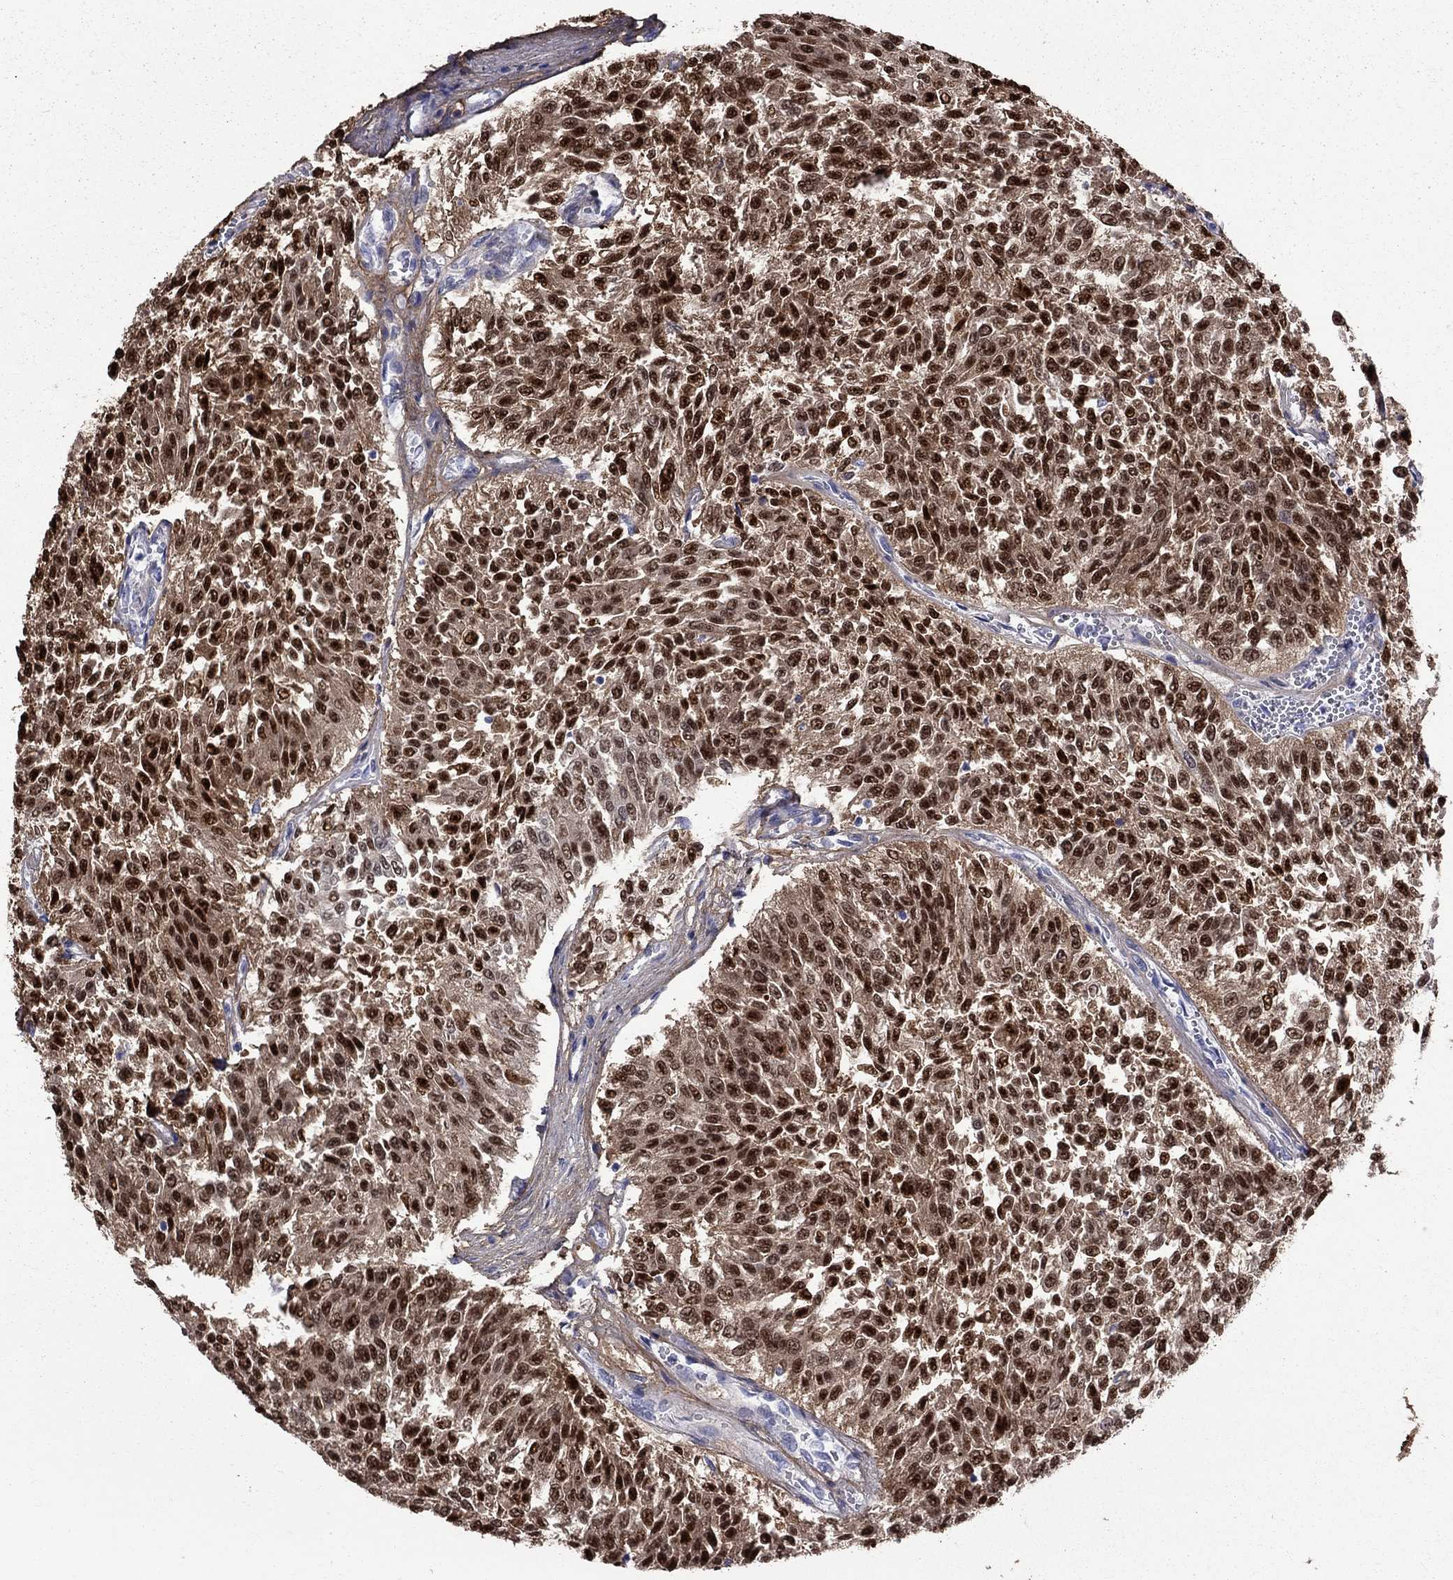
{"staining": {"intensity": "strong", "quantity": ">75%", "location": "cytoplasmic/membranous,nuclear"}, "tissue": "urothelial cancer", "cell_type": "Tumor cells", "image_type": "cancer", "snomed": [{"axis": "morphology", "description": "Urothelial carcinoma, Low grade"}, {"axis": "topography", "description": "Urinary bladder"}], "caption": "A micrograph of urothelial carcinoma (low-grade) stained for a protein demonstrates strong cytoplasmic/membranous and nuclear brown staining in tumor cells.", "gene": "ANXA10", "patient": {"sex": "male", "age": 78}}